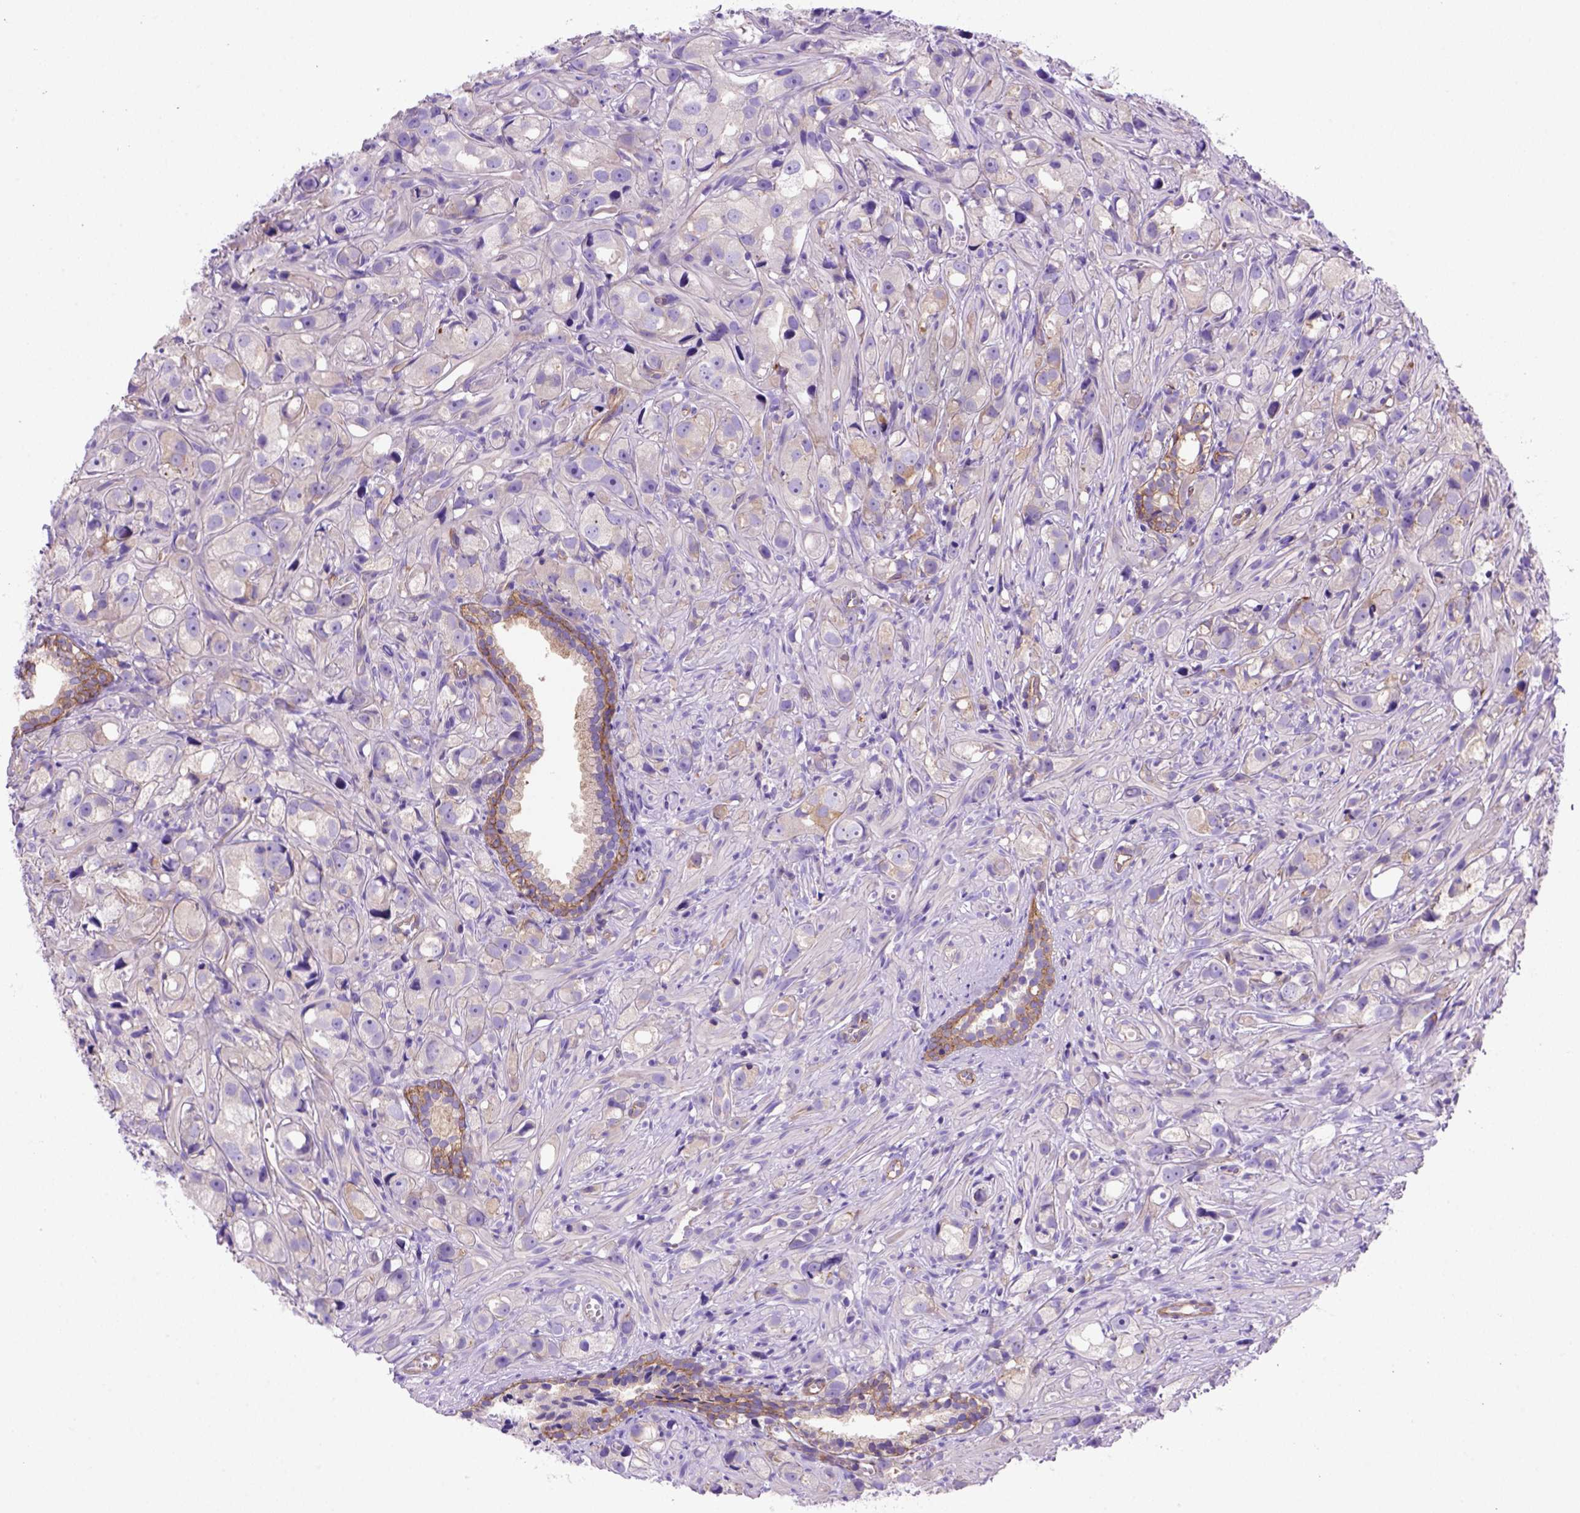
{"staining": {"intensity": "moderate", "quantity": "<25%", "location": "cytoplasmic/membranous"}, "tissue": "prostate cancer", "cell_type": "Tumor cells", "image_type": "cancer", "snomed": [{"axis": "morphology", "description": "Adenocarcinoma, High grade"}, {"axis": "topography", "description": "Prostate"}], "caption": "Immunohistochemistry histopathology image of neoplastic tissue: human prostate cancer (adenocarcinoma (high-grade)) stained using immunohistochemistry (IHC) displays low levels of moderate protein expression localized specifically in the cytoplasmic/membranous of tumor cells, appearing as a cytoplasmic/membranous brown color.", "gene": "PEX12", "patient": {"sex": "male", "age": 75}}